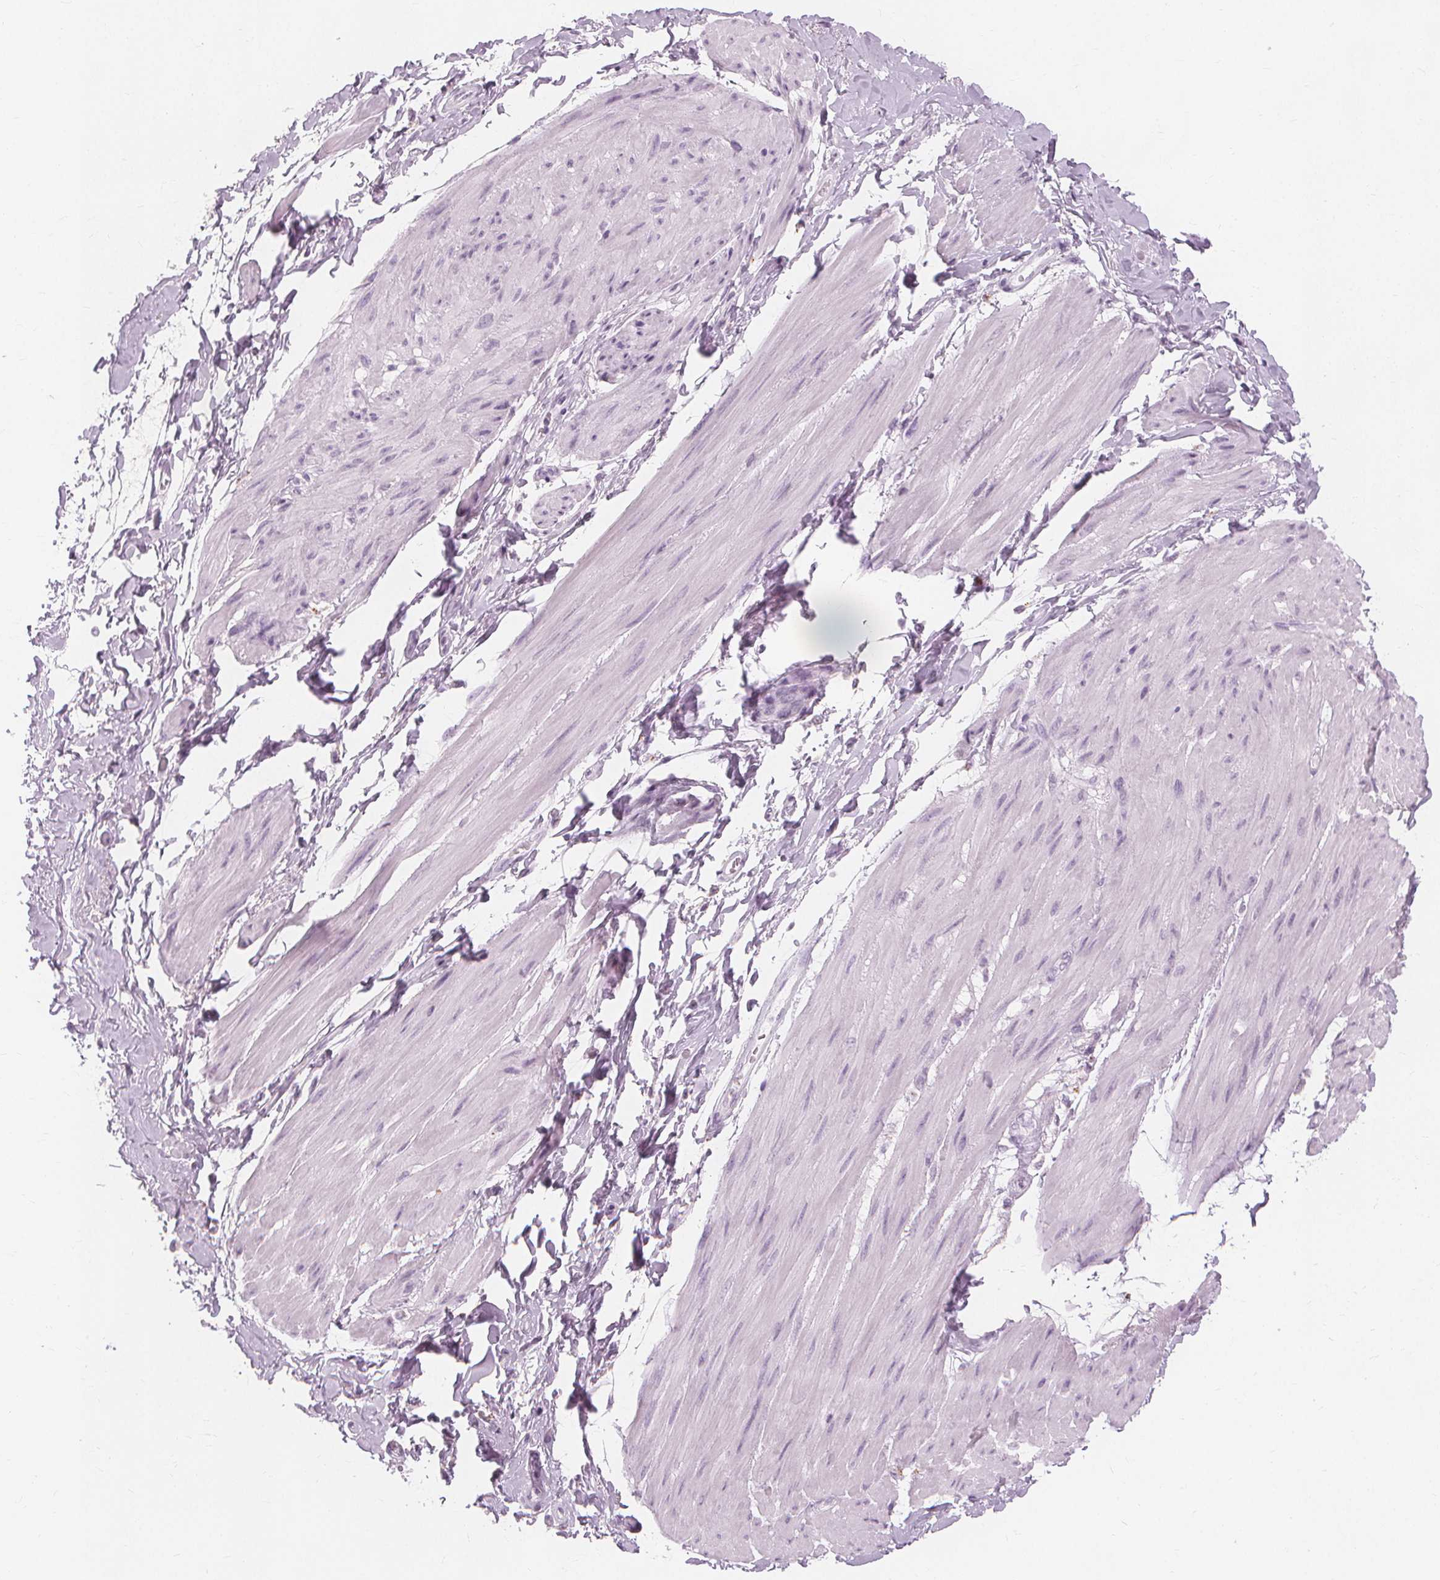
{"staining": {"intensity": "negative", "quantity": "none", "location": "none"}, "tissue": "adipose tissue", "cell_type": "Adipocytes", "image_type": "normal", "snomed": [{"axis": "morphology", "description": "Normal tissue, NOS"}, {"axis": "topography", "description": "Urinary bladder"}, {"axis": "topography", "description": "Peripheral nerve tissue"}], "caption": "High power microscopy photomicrograph of an immunohistochemistry histopathology image of normal adipose tissue, revealing no significant positivity in adipocytes. (DAB (3,3'-diaminobenzidine) immunohistochemistry (IHC) visualized using brightfield microscopy, high magnification).", "gene": "TFF1", "patient": {"sex": "female", "age": 60}}